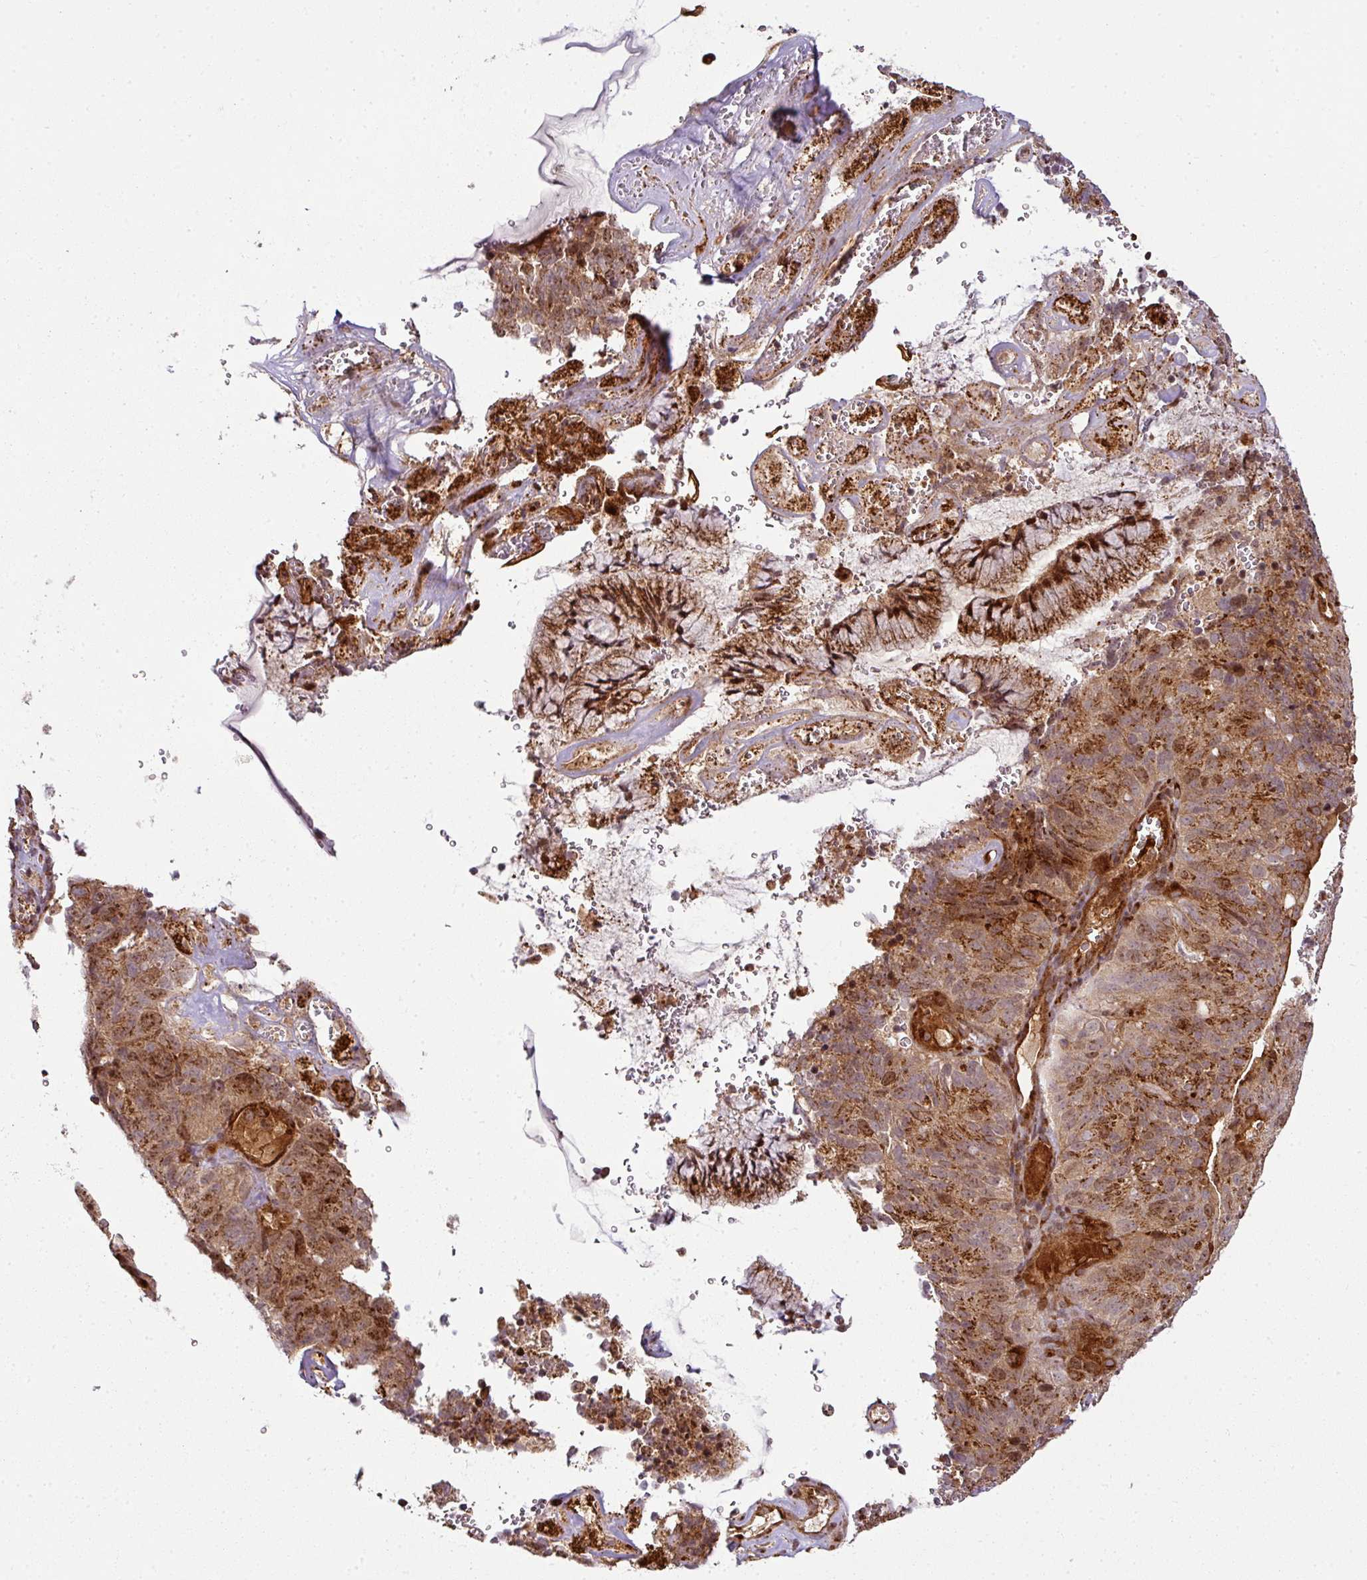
{"staining": {"intensity": "moderate", "quantity": ">75%", "location": "cytoplasmic/membranous,nuclear"}, "tissue": "cervical cancer", "cell_type": "Tumor cells", "image_type": "cancer", "snomed": [{"axis": "morphology", "description": "Adenocarcinoma, NOS"}, {"axis": "topography", "description": "Cervix"}], "caption": "Human cervical adenocarcinoma stained with a protein marker reveals moderate staining in tumor cells.", "gene": "ATAT1", "patient": {"sex": "female", "age": 38}}